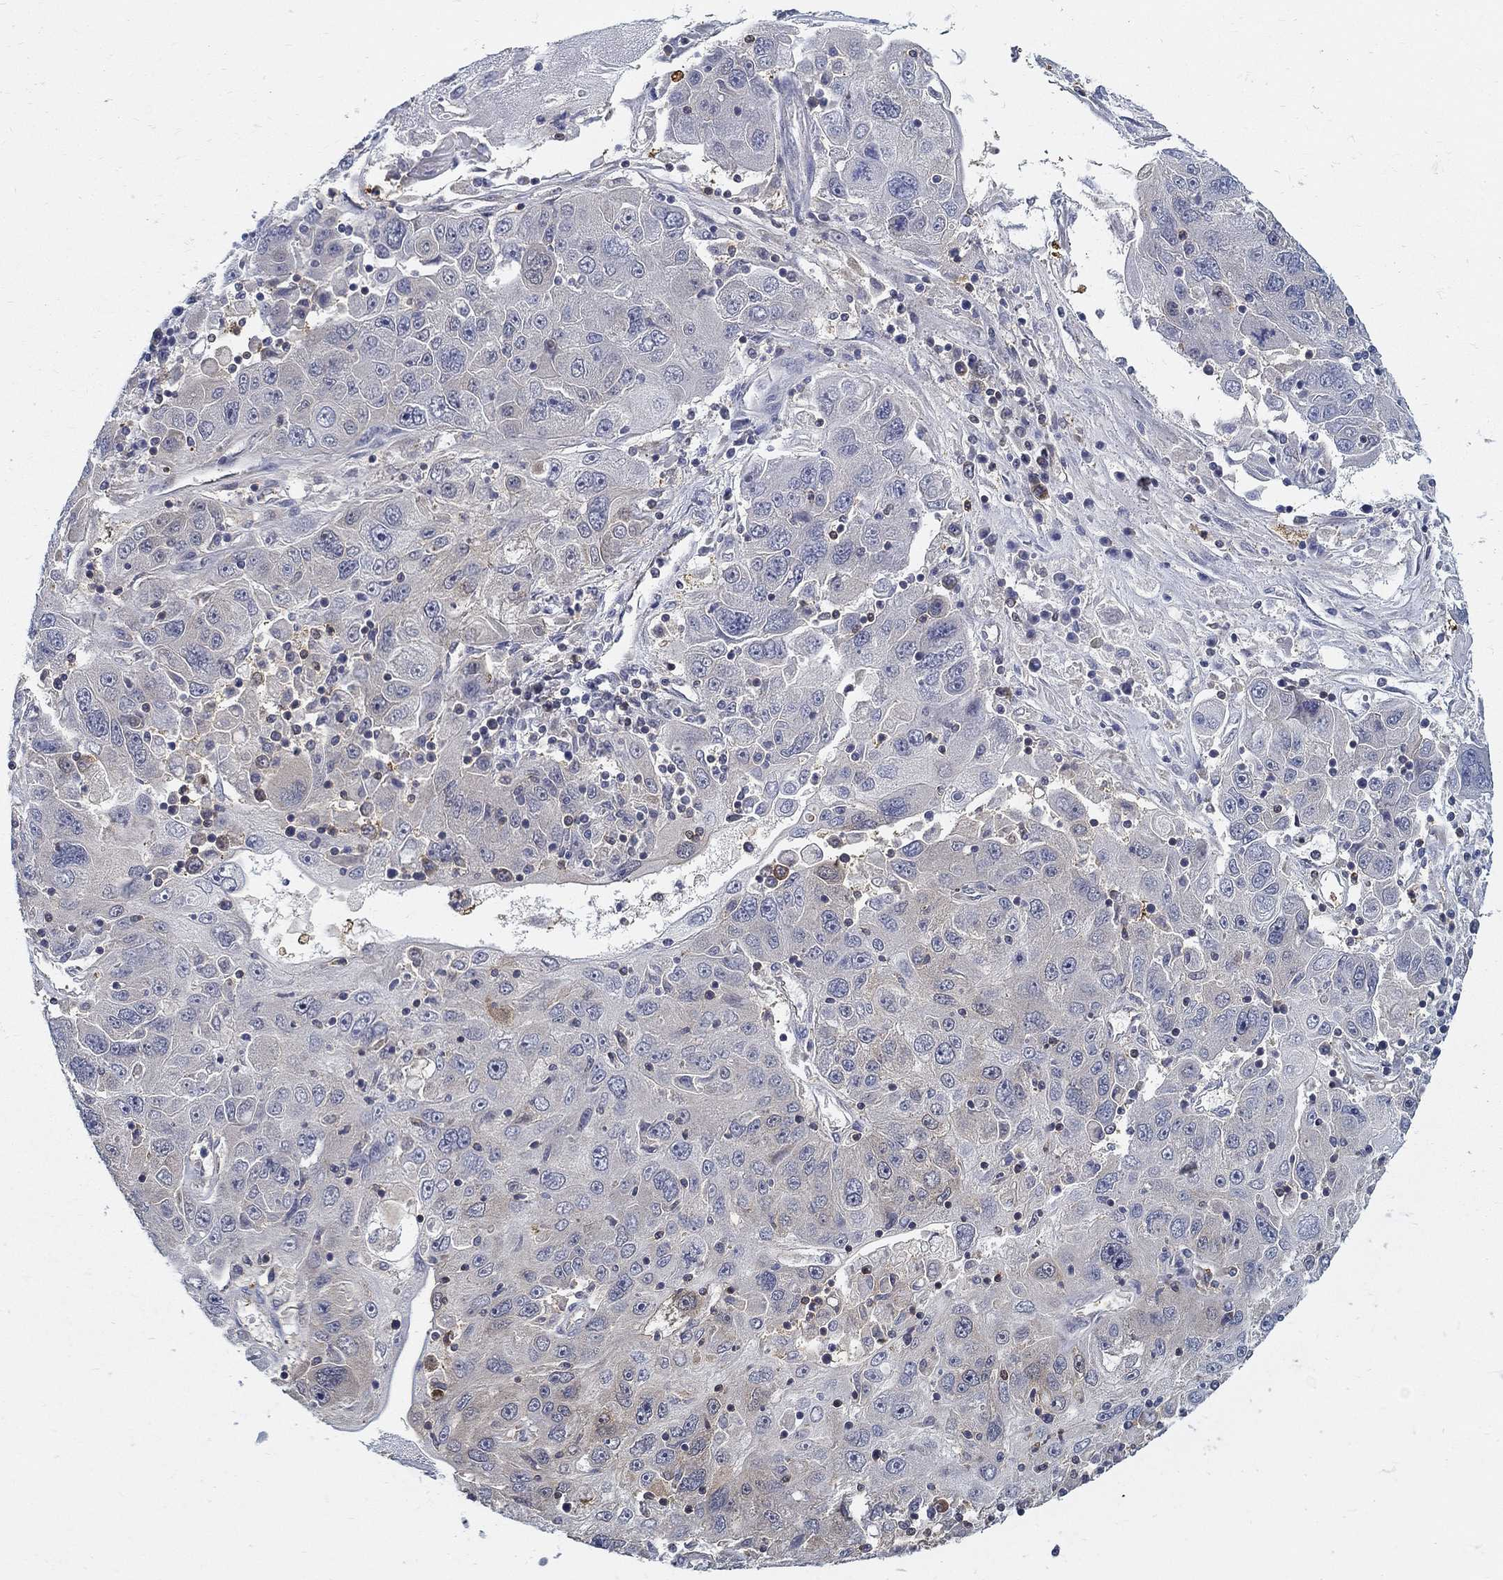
{"staining": {"intensity": "negative", "quantity": "none", "location": "none"}, "tissue": "stomach cancer", "cell_type": "Tumor cells", "image_type": "cancer", "snomed": [{"axis": "morphology", "description": "Adenocarcinoma, NOS"}, {"axis": "topography", "description": "Stomach"}], "caption": "Stomach adenocarcinoma stained for a protein using IHC exhibits no positivity tumor cells.", "gene": "ZNF594", "patient": {"sex": "male", "age": 56}}